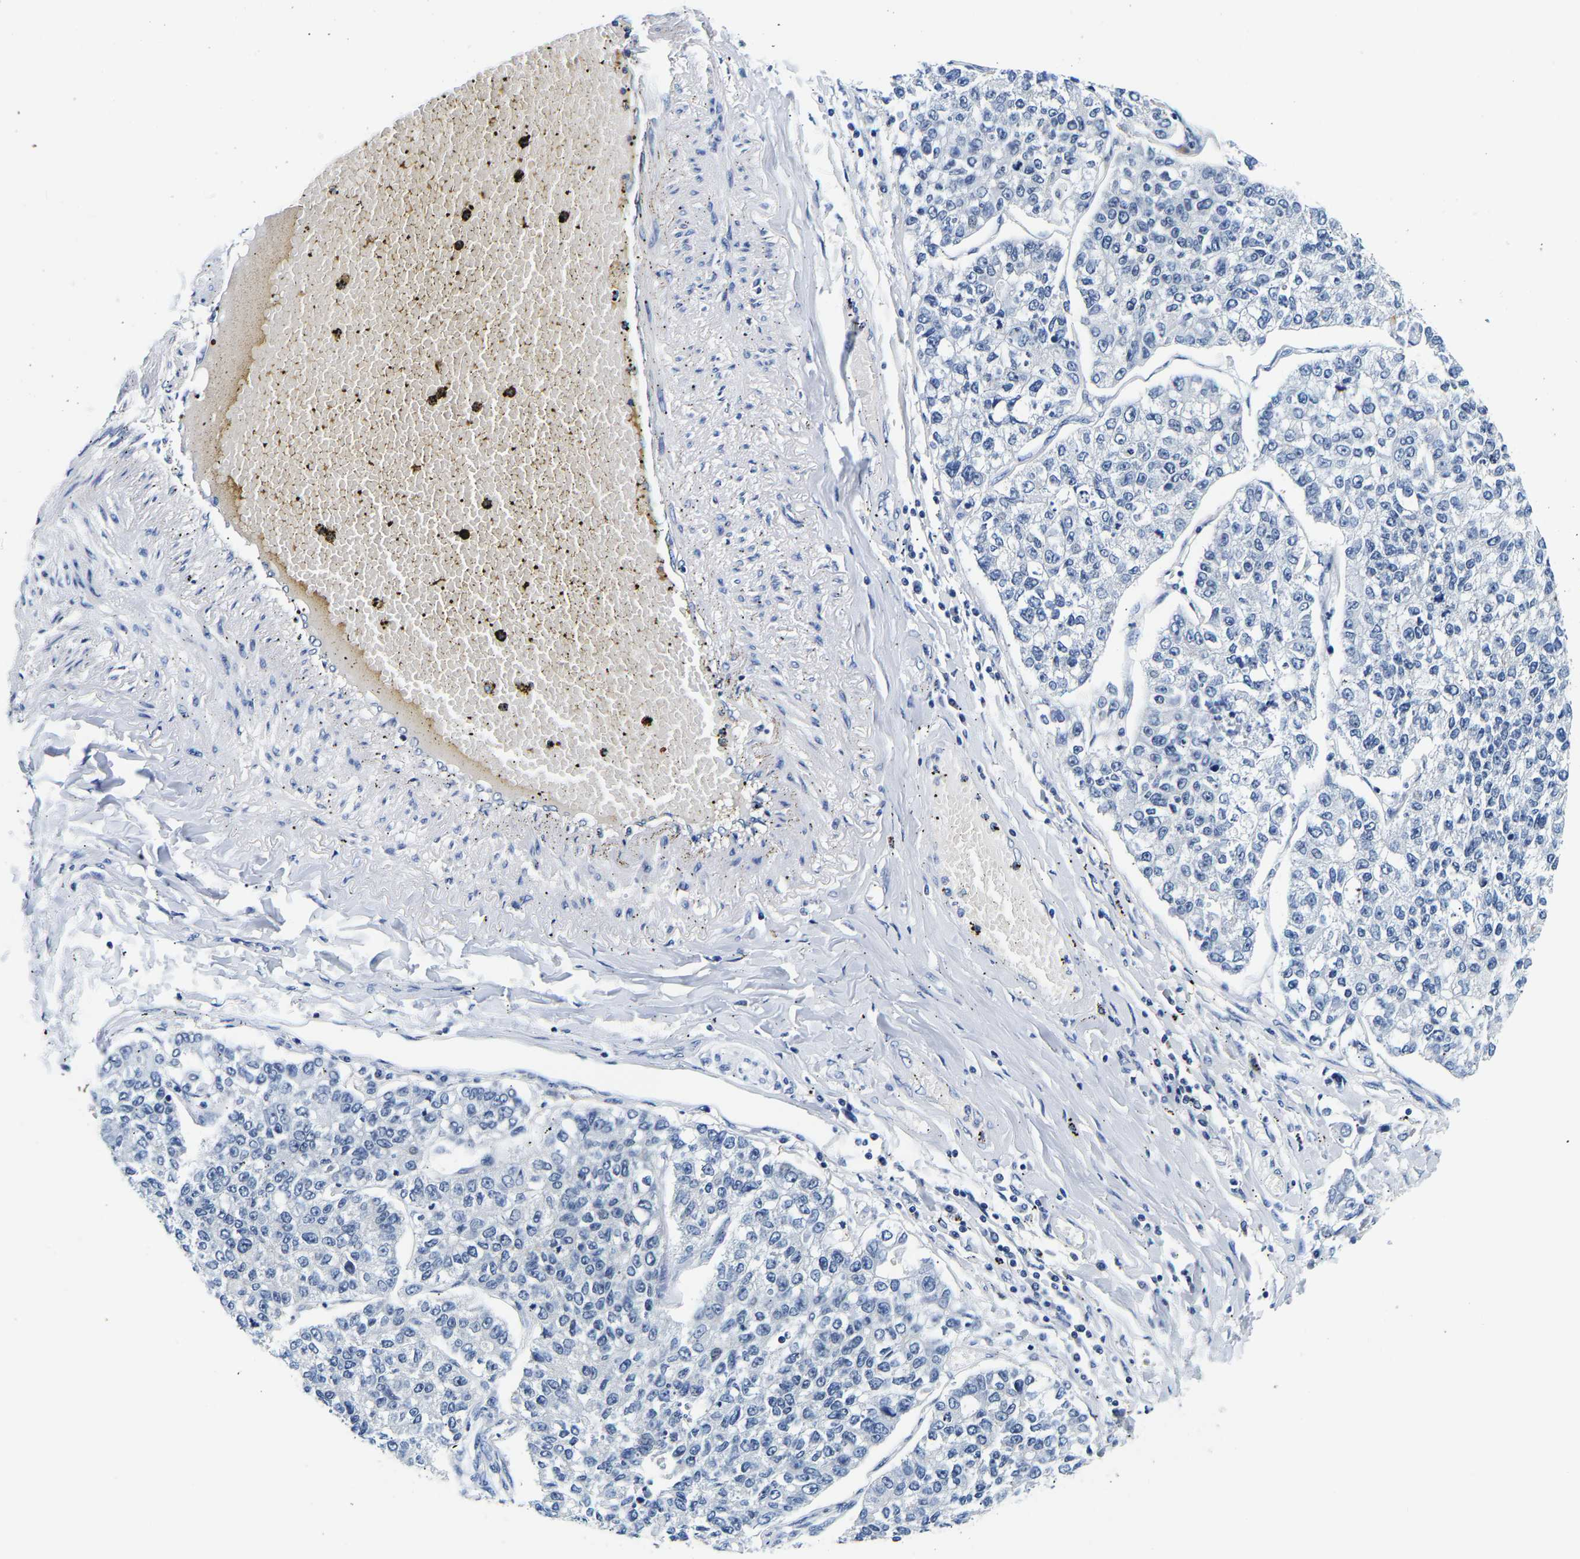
{"staining": {"intensity": "negative", "quantity": "none", "location": "none"}, "tissue": "lung cancer", "cell_type": "Tumor cells", "image_type": "cancer", "snomed": [{"axis": "morphology", "description": "Adenocarcinoma, NOS"}, {"axis": "topography", "description": "Lung"}], "caption": "This is an immunohistochemistry (IHC) photomicrograph of human lung adenocarcinoma. There is no staining in tumor cells.", "gene": "UCHL3", "patient": {"sex": "male", "age": 49}}